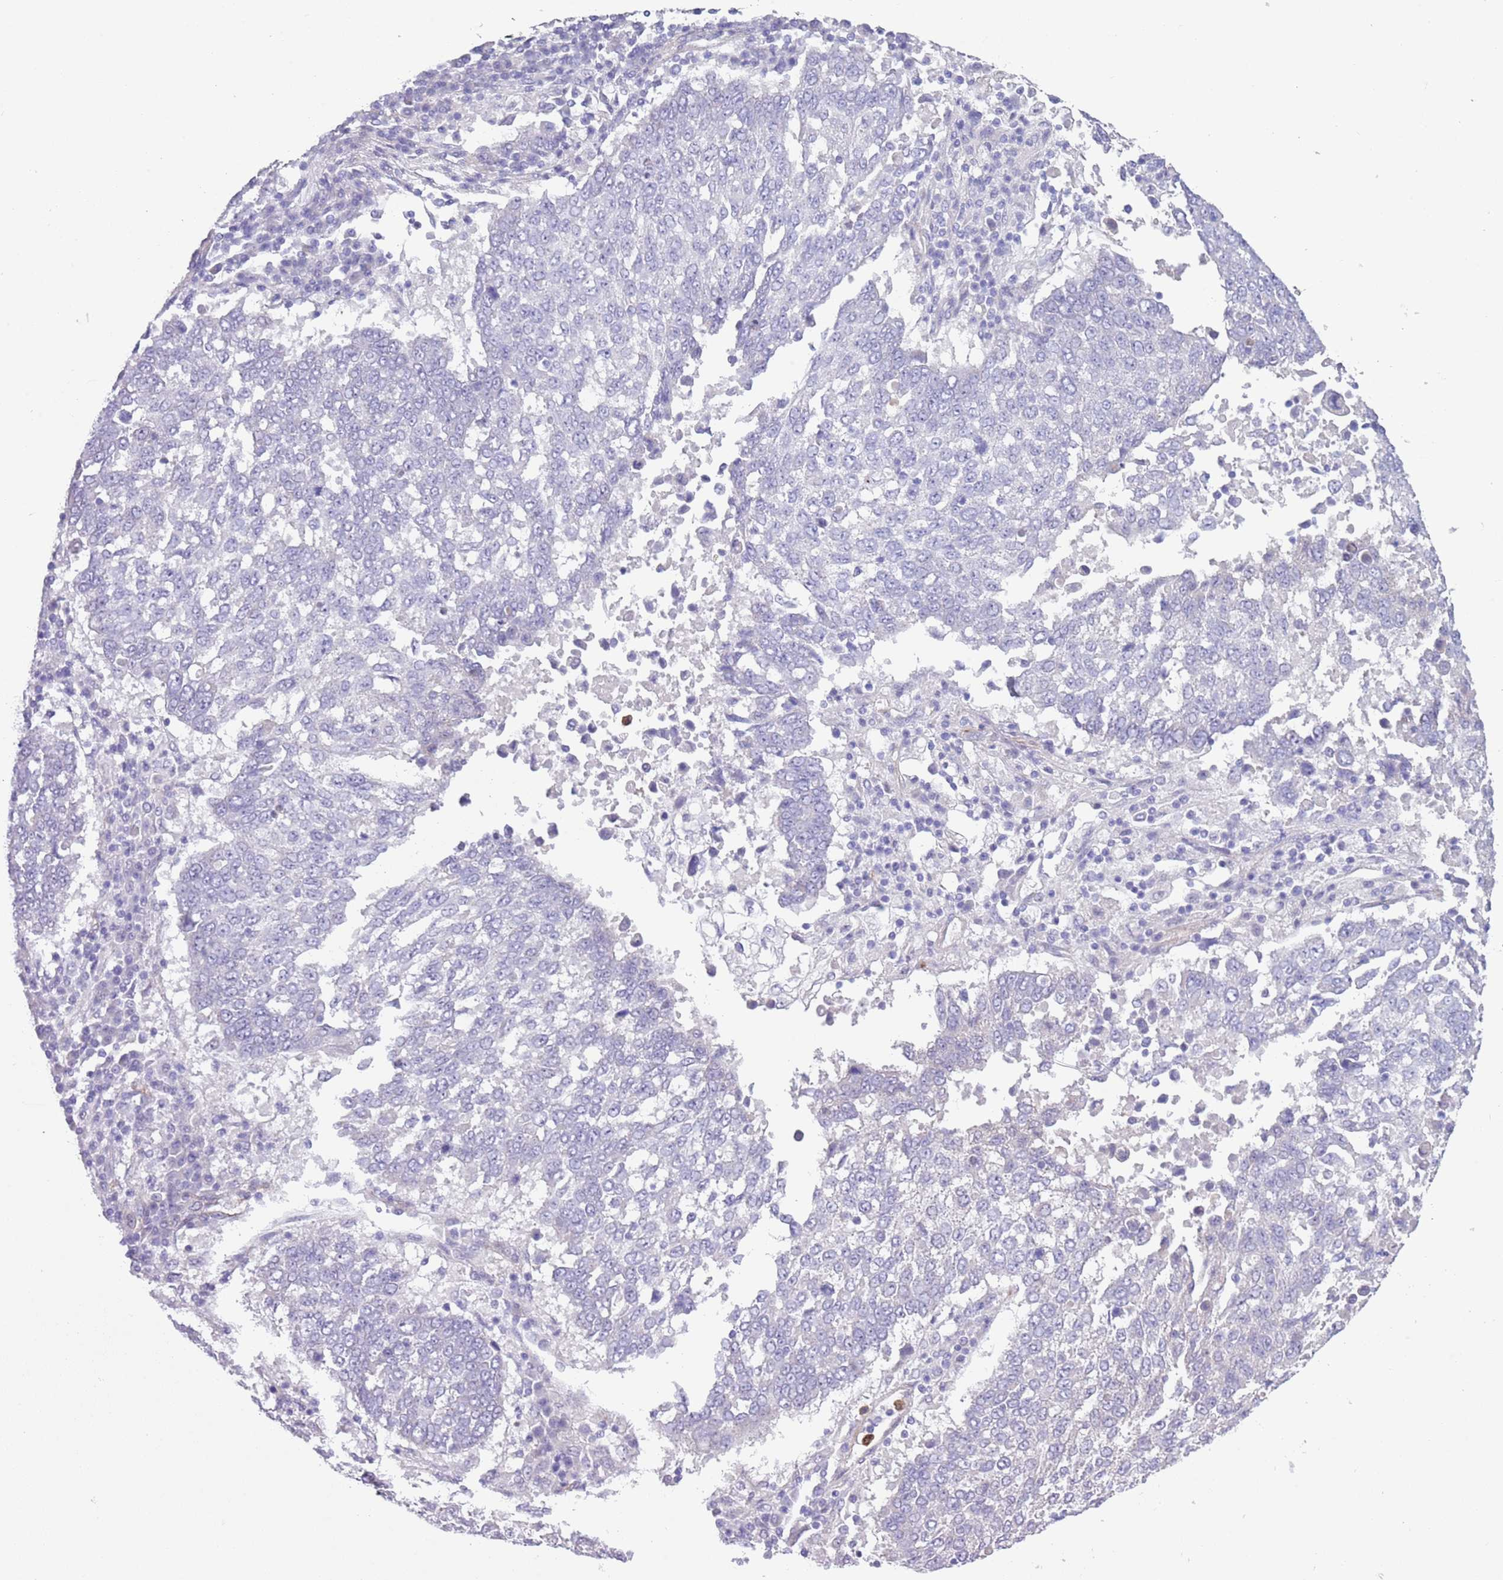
{"staining": {"intensity": "negative", "quantity": "none", "location": "none"}, "tissue": "lung cancer", "cell_type": "Tumor cells", "image_type": "cancer", "snomed": [{"axis": "morphology", "description": "Squamous cell carcinoma, NOS"}, {"axis": "topography", "description": "Lung"}], "caption": "DAB (3,3'-diaminobenzidine) immunohistochemical staining of lung cancer displays no significant expression in tumor cells. The staining is performed using DAB (3,3'-diaminobenzidine) brown chromogen with nuclei counter-stained in using hematoxylin.", "gene": "TSGA13", "patient": {"sex": "male", "age": 73}}